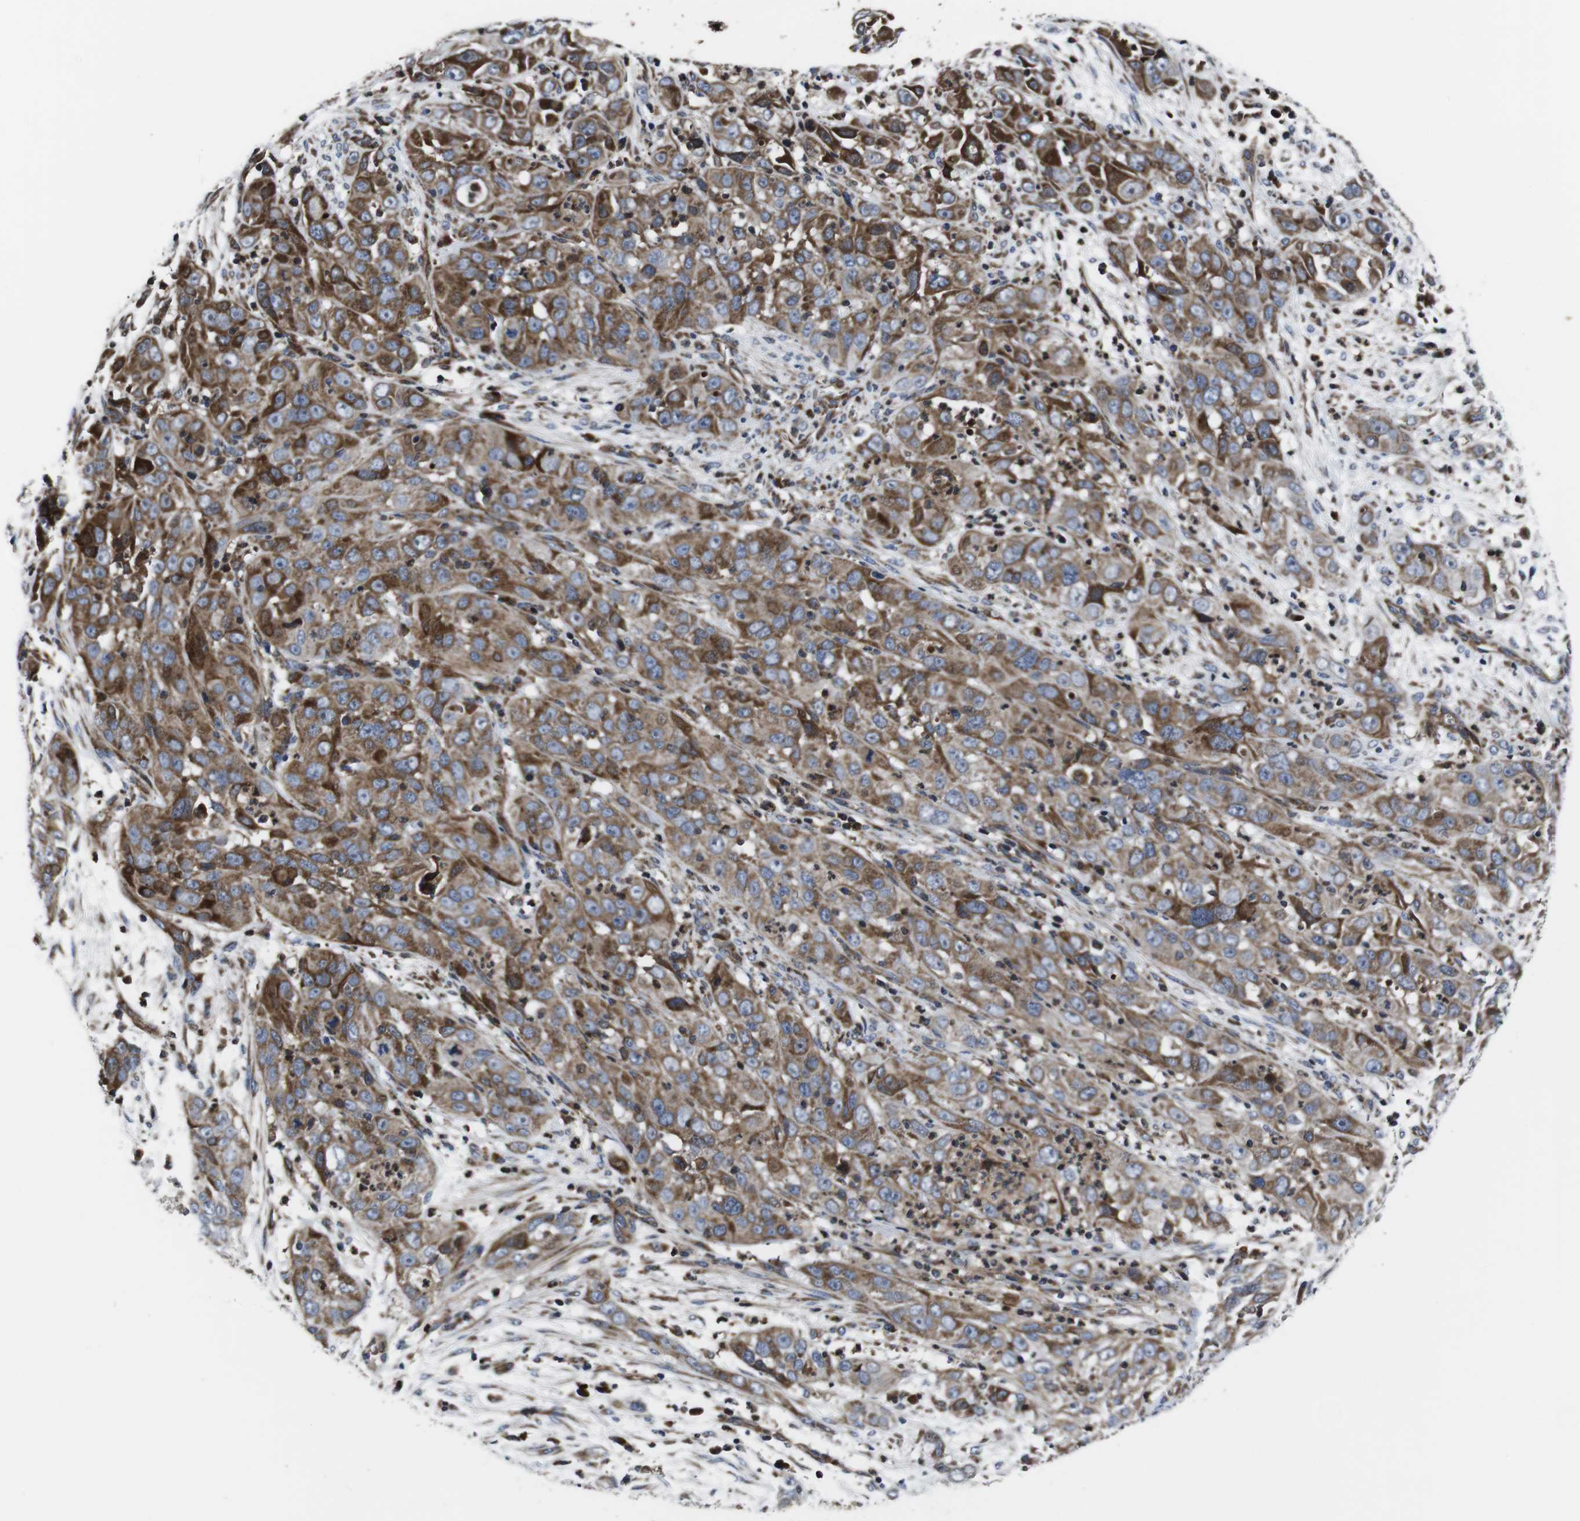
{"staining": {"intensity": "moderate", "quantity": ">75%", "location": "cytoplasmic/membranous"}, "tissue": "cervical cancer", "cell_type": "Tumor cells", "image_type": "cancer", "snomed": [{"axis": "morphology", "description": "Squamous cell carcinoma, NOS"}, {"axis": "topography", "description": "Cervix"}], "caption": "IHC (DAB) staining of squamous cell carcinoma (cervical) displays moderate cytoplasmic/membranous protein positivity in about >75% of tumor cells. The staining was performed using DAB to visualize the protein expression in brown, while the nuclei were stained in blue with hematoxylin (Magnification: 20x).", "gene": "SMYD3", "patient": {"sex": "female", "age": 32}}